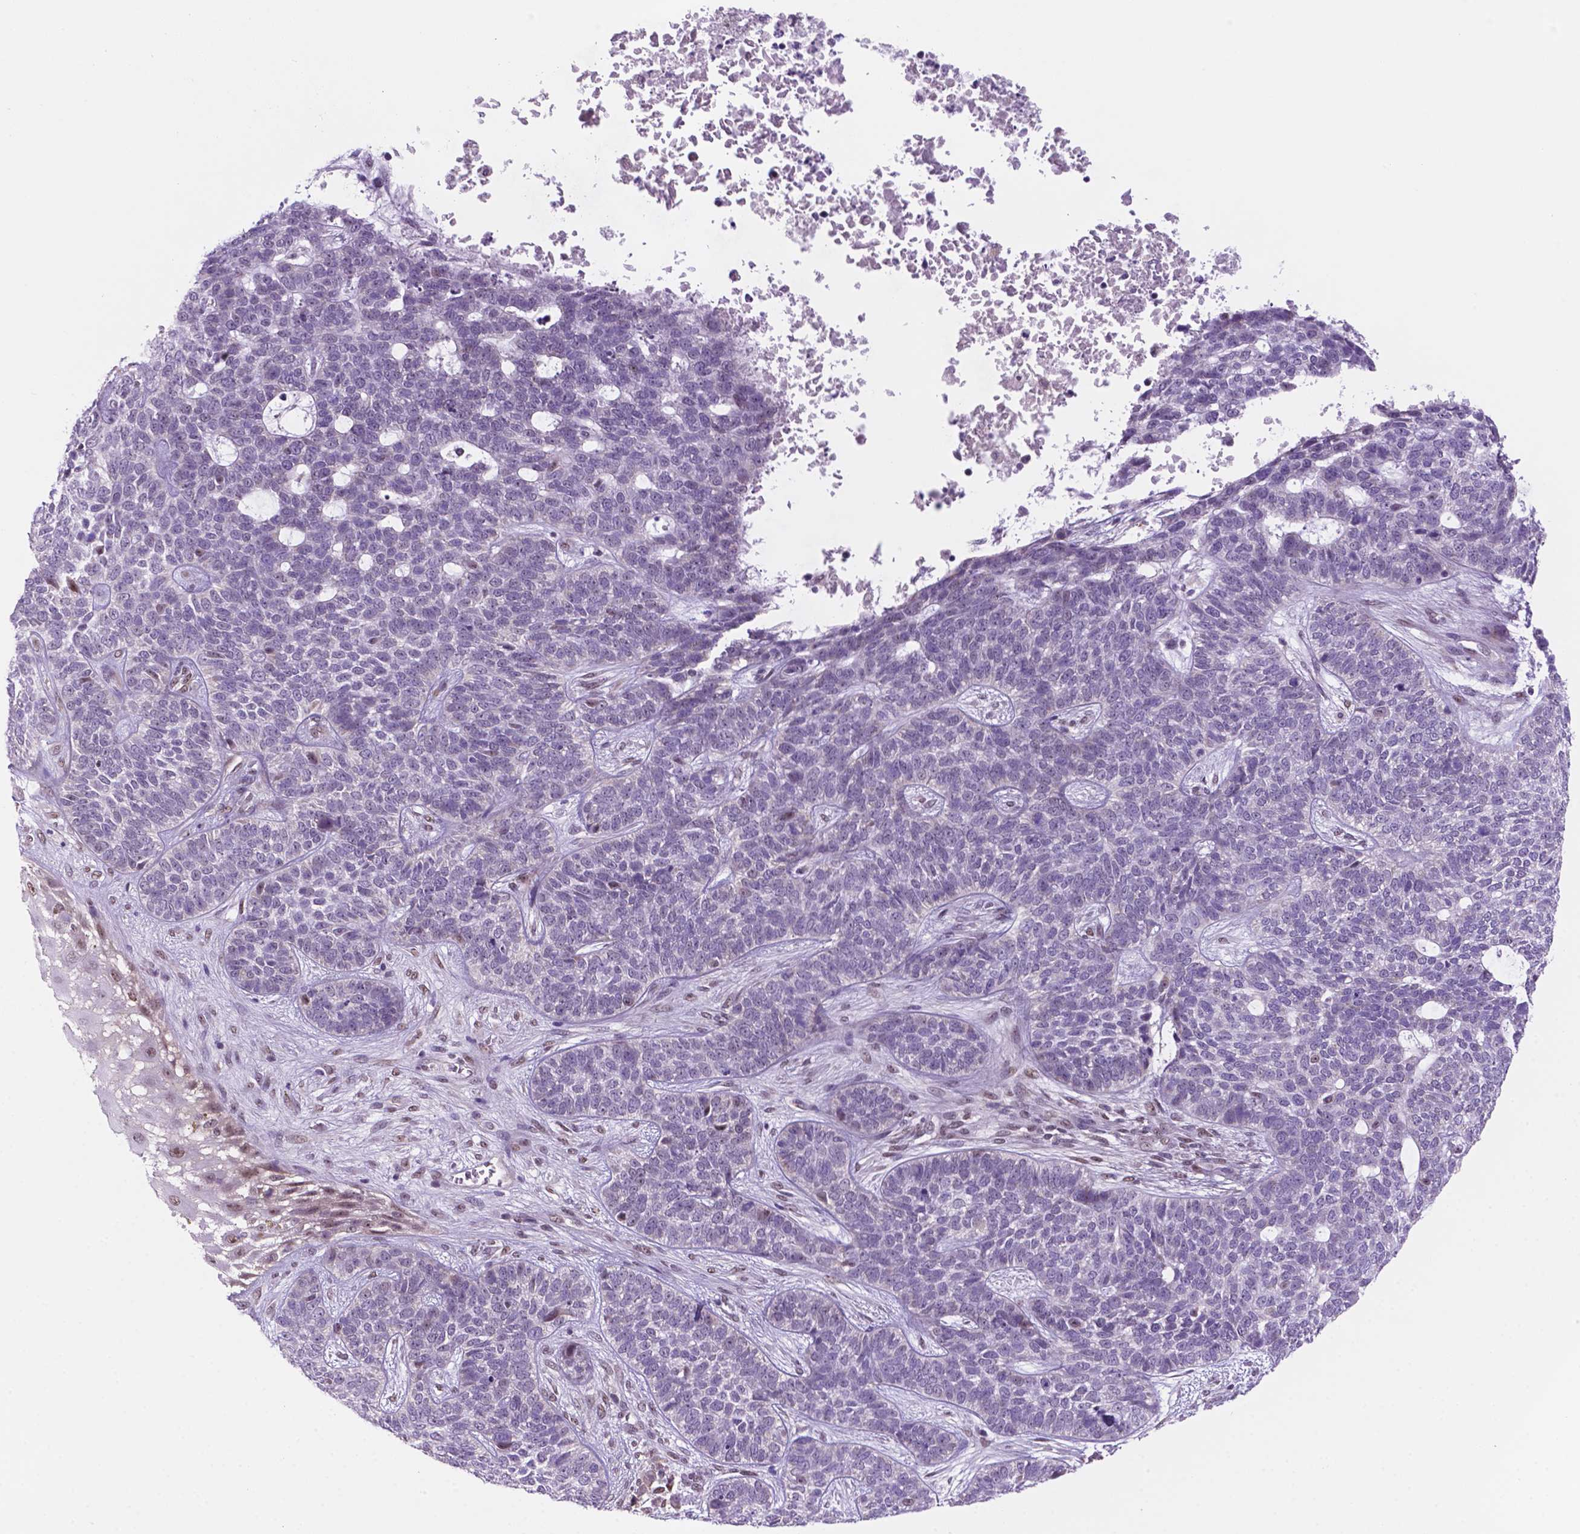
{"staining": {"intensity": "negative", "quantity": "none", "location": "none"}, "tissue": "skin cancer", "cell_type": "Tumor cells", "image_type": "cancer", "snomed": [{"axis": "morphology", "description": "Basal cell carcinoma"}, {"axis": "topography", "description": "Skin"}], "caption": "Immunohistochemical staining of skin basal cell carcinoma displays no significant expression in tumor cells. Nuclei are stained in blue.", "gene": "C18orf21", "patient": {"sex": "female", "age": 69}}